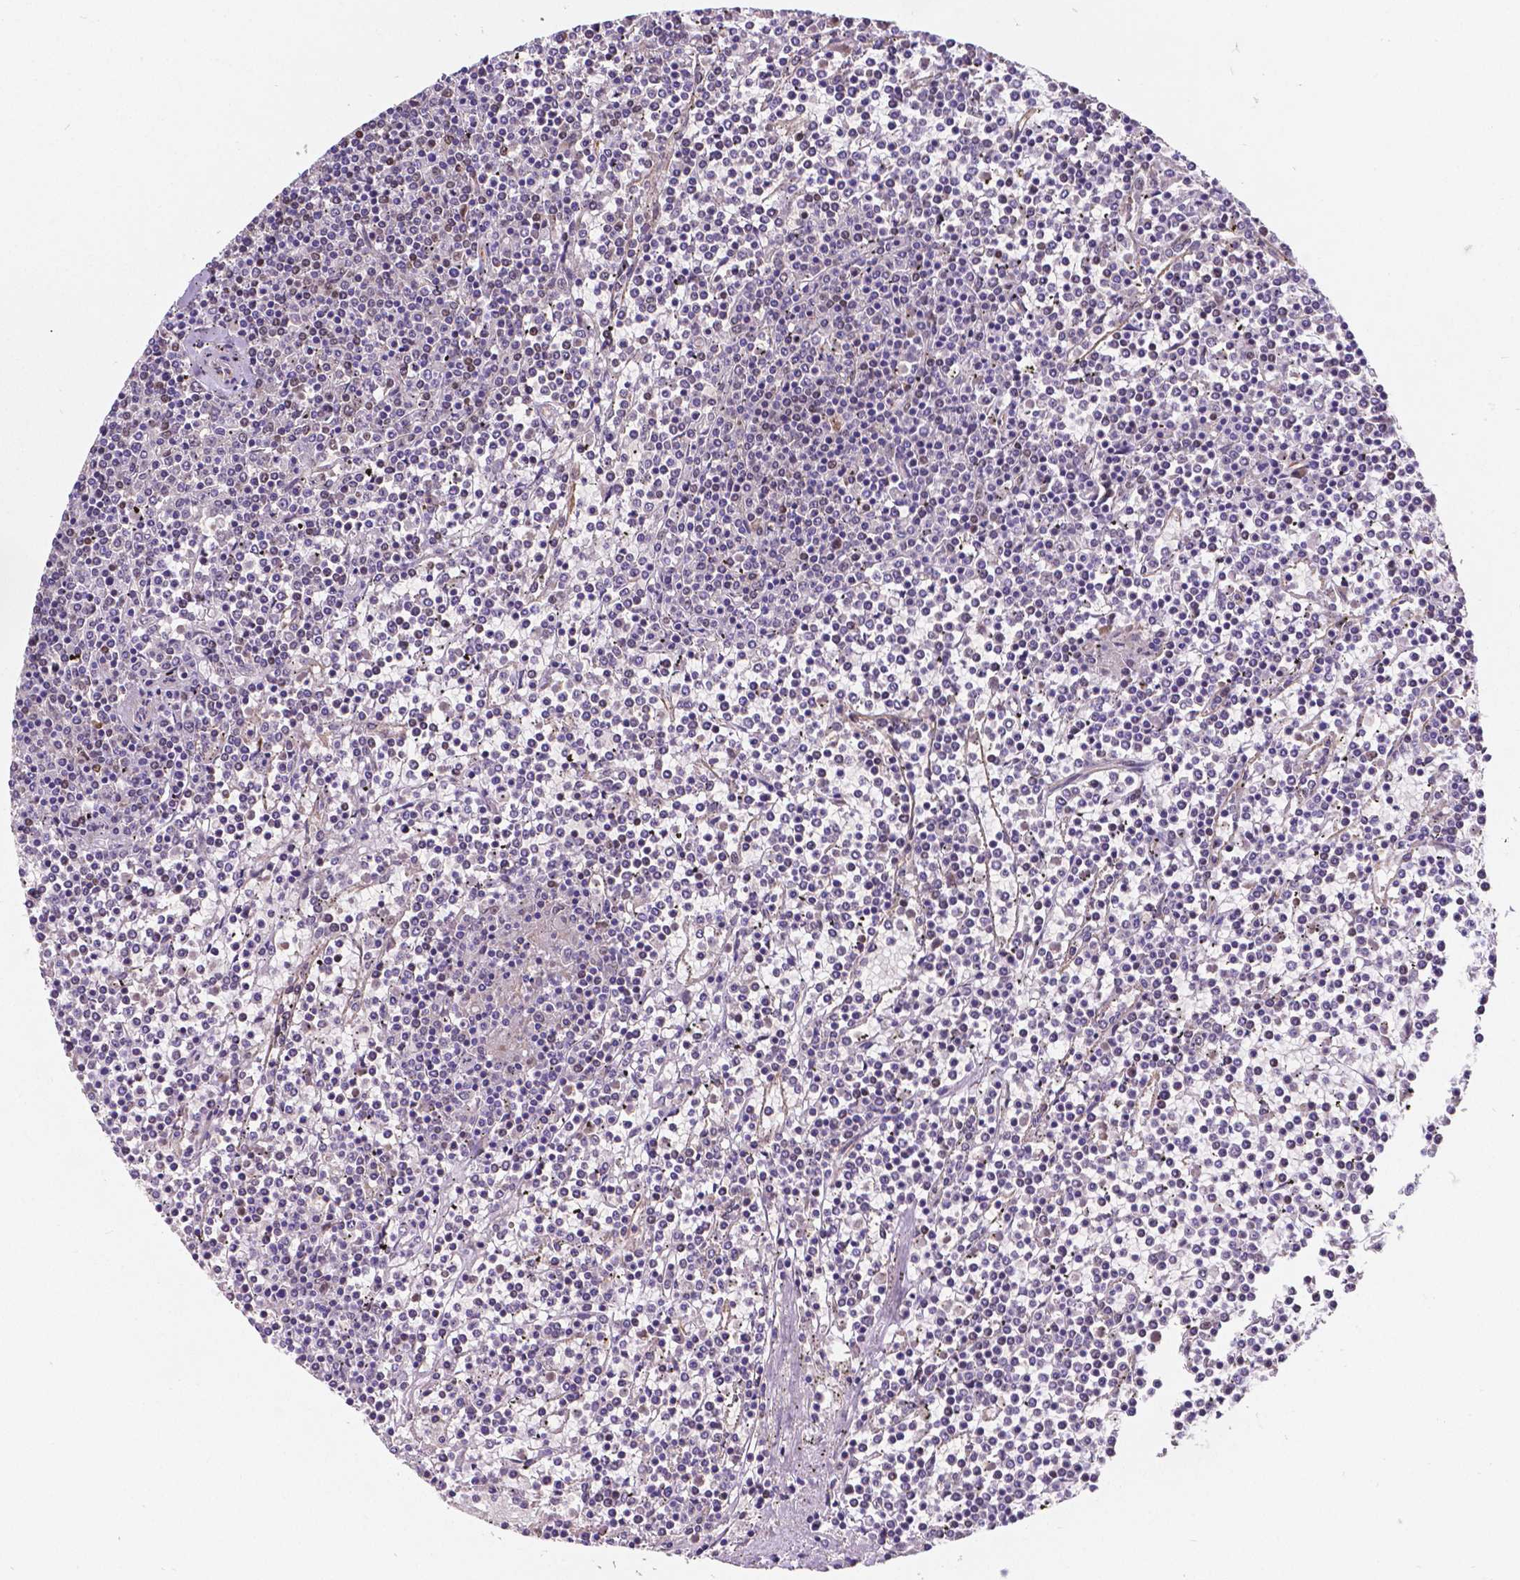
{"staining": {"intensity": "negative", "quantity": "none", "location": "none"}, "tissue": "lymphoma", "cell_type": "Tumor cells", "image_type": "cancer", "snomed": [{"axis": "morphology", "description": "Malignant lymphoma, non-Hodgkin's type, Low grade"}, {"axis": "topography", "description": "Spleen"}], "caption": "Tumor cells show no significant protein positivity in lymphoma.", "gene": "MEF2C", "patient": {"sex": "female", "age": 19}}